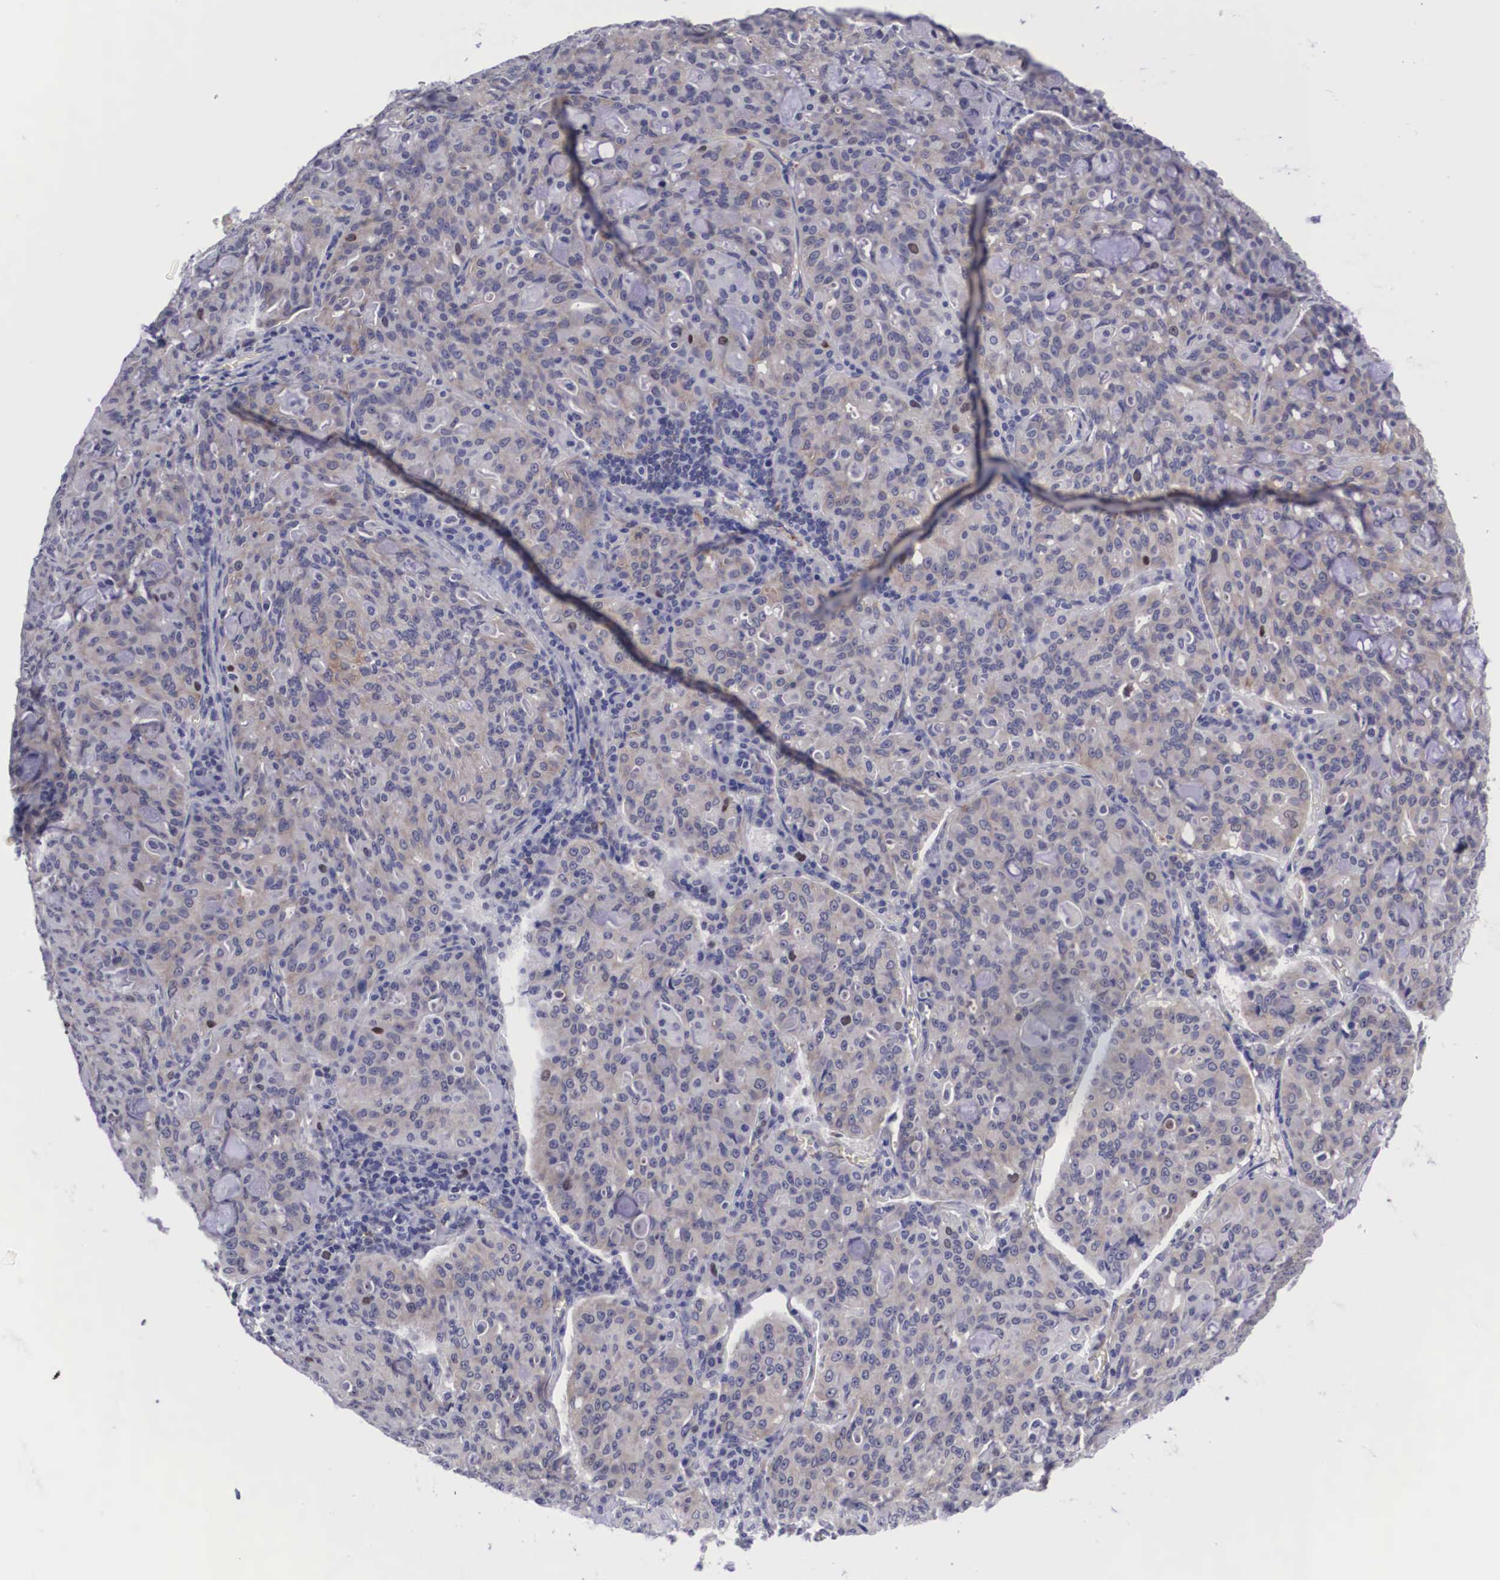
{"staining": {"intensity": "negative", "quantity": "none", "location": "none"}, "tissue": "lung cancer", "cell_type": "Tumor cells", "image_type": "cancer", "snomed": [{"axis": "morphology", "description": "Adenocarcinoma, NOS"}, {"axis": "topography", "description": "Lung"}], "caption": "This is a image of immunohistochemistry (IHC) staining of lung cancer (adenocarcinoma), which shows no positivity in tumor cells.", "gene": "MAST4", "patient": {"sex": "female", "age": 44}}